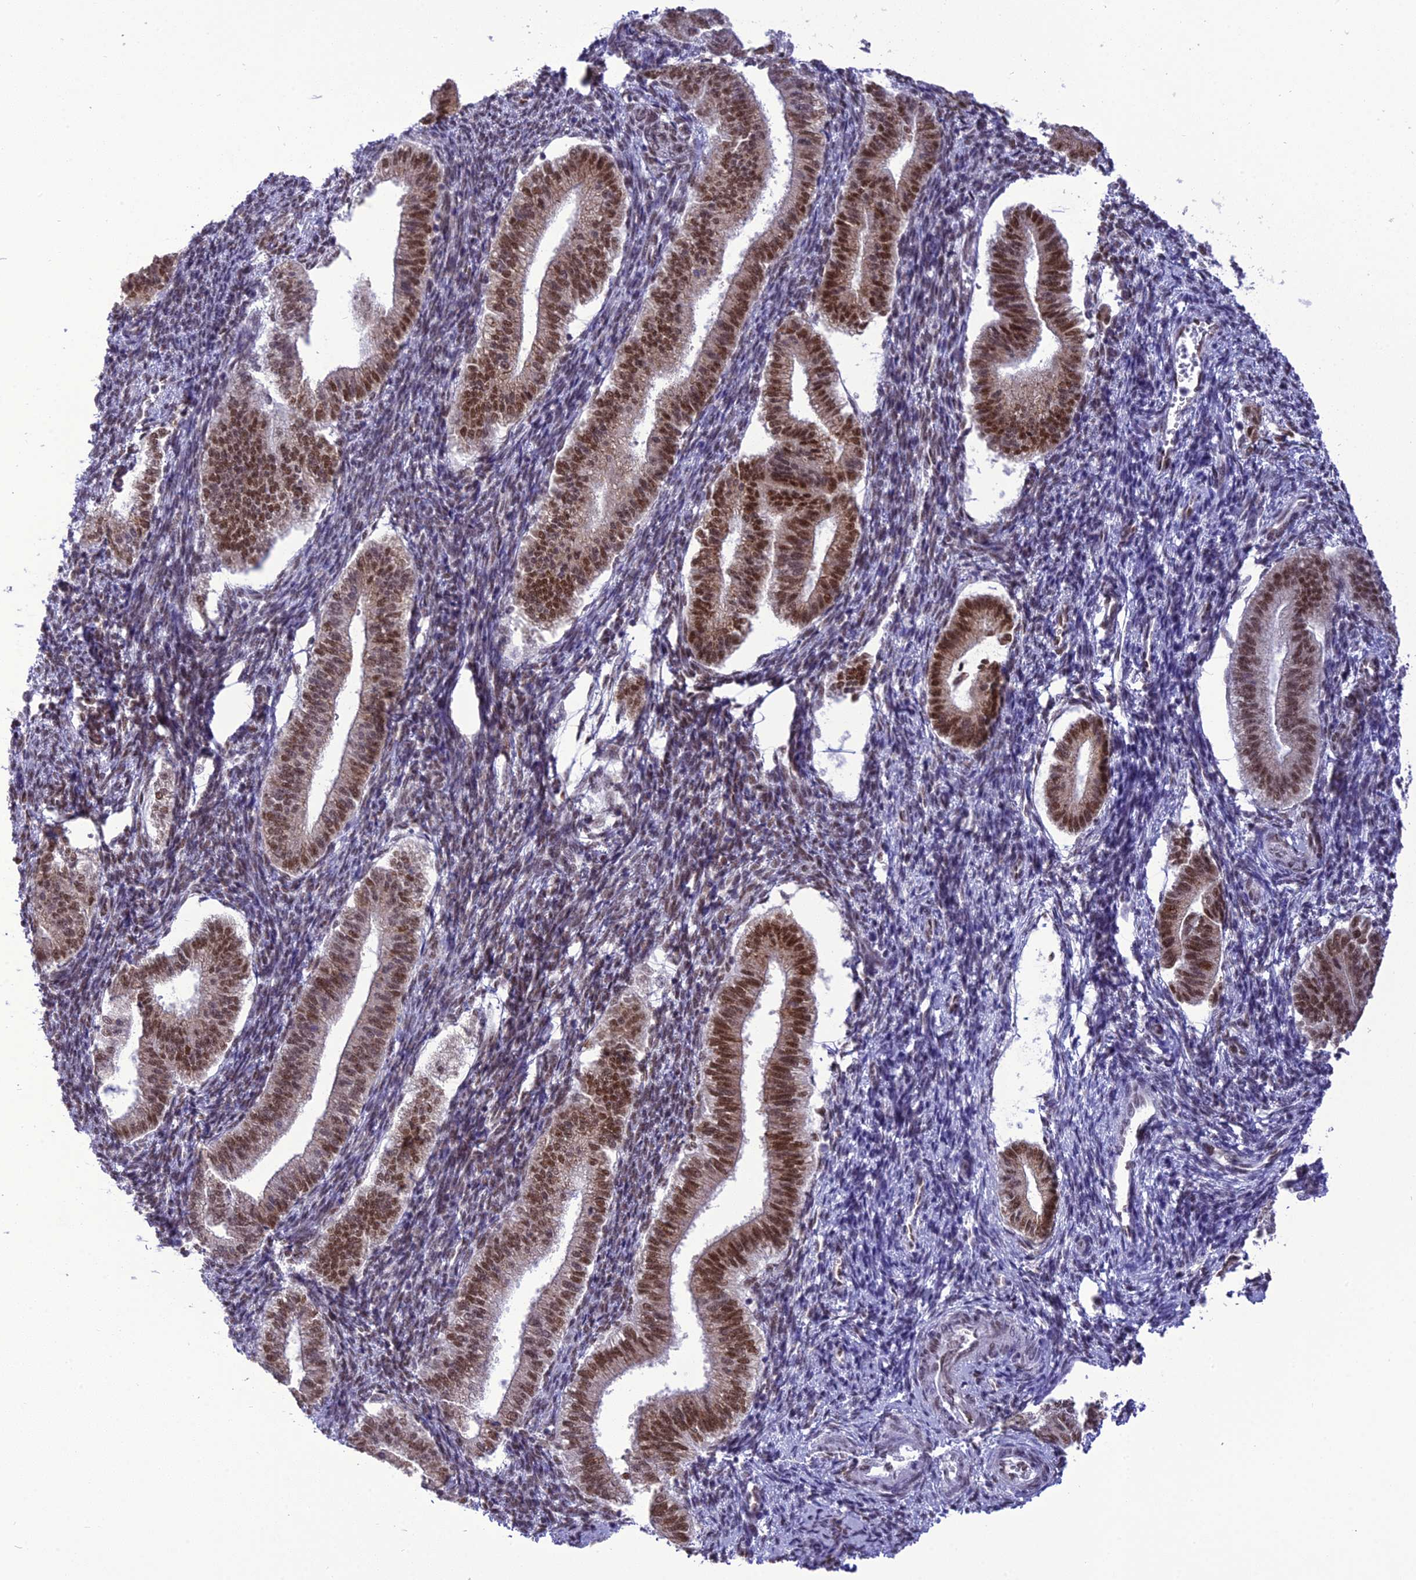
{"staining": {"intensity": "weak", "quantity": "25%-75%", "location": "nuclear"}, "tissue": "endometrium", "cell_type": "Cells in endometrial stroma", "image_type": "normal", "snomed": [{"axis": "morphology", "description": "Normal tissue, NOS"}, {"axis": "topography", "description": "Endometrium"}], "caption": "A high-resolution micrograph shows immunohistochemistry (IHC) staining of unremarkable endometrium, which exhibits weak nuclear positivity in approximately 25%-75% of cells in endometrial stroma.", "gene": "DDX1", "patient": {"sex": "female", "age": 24}}